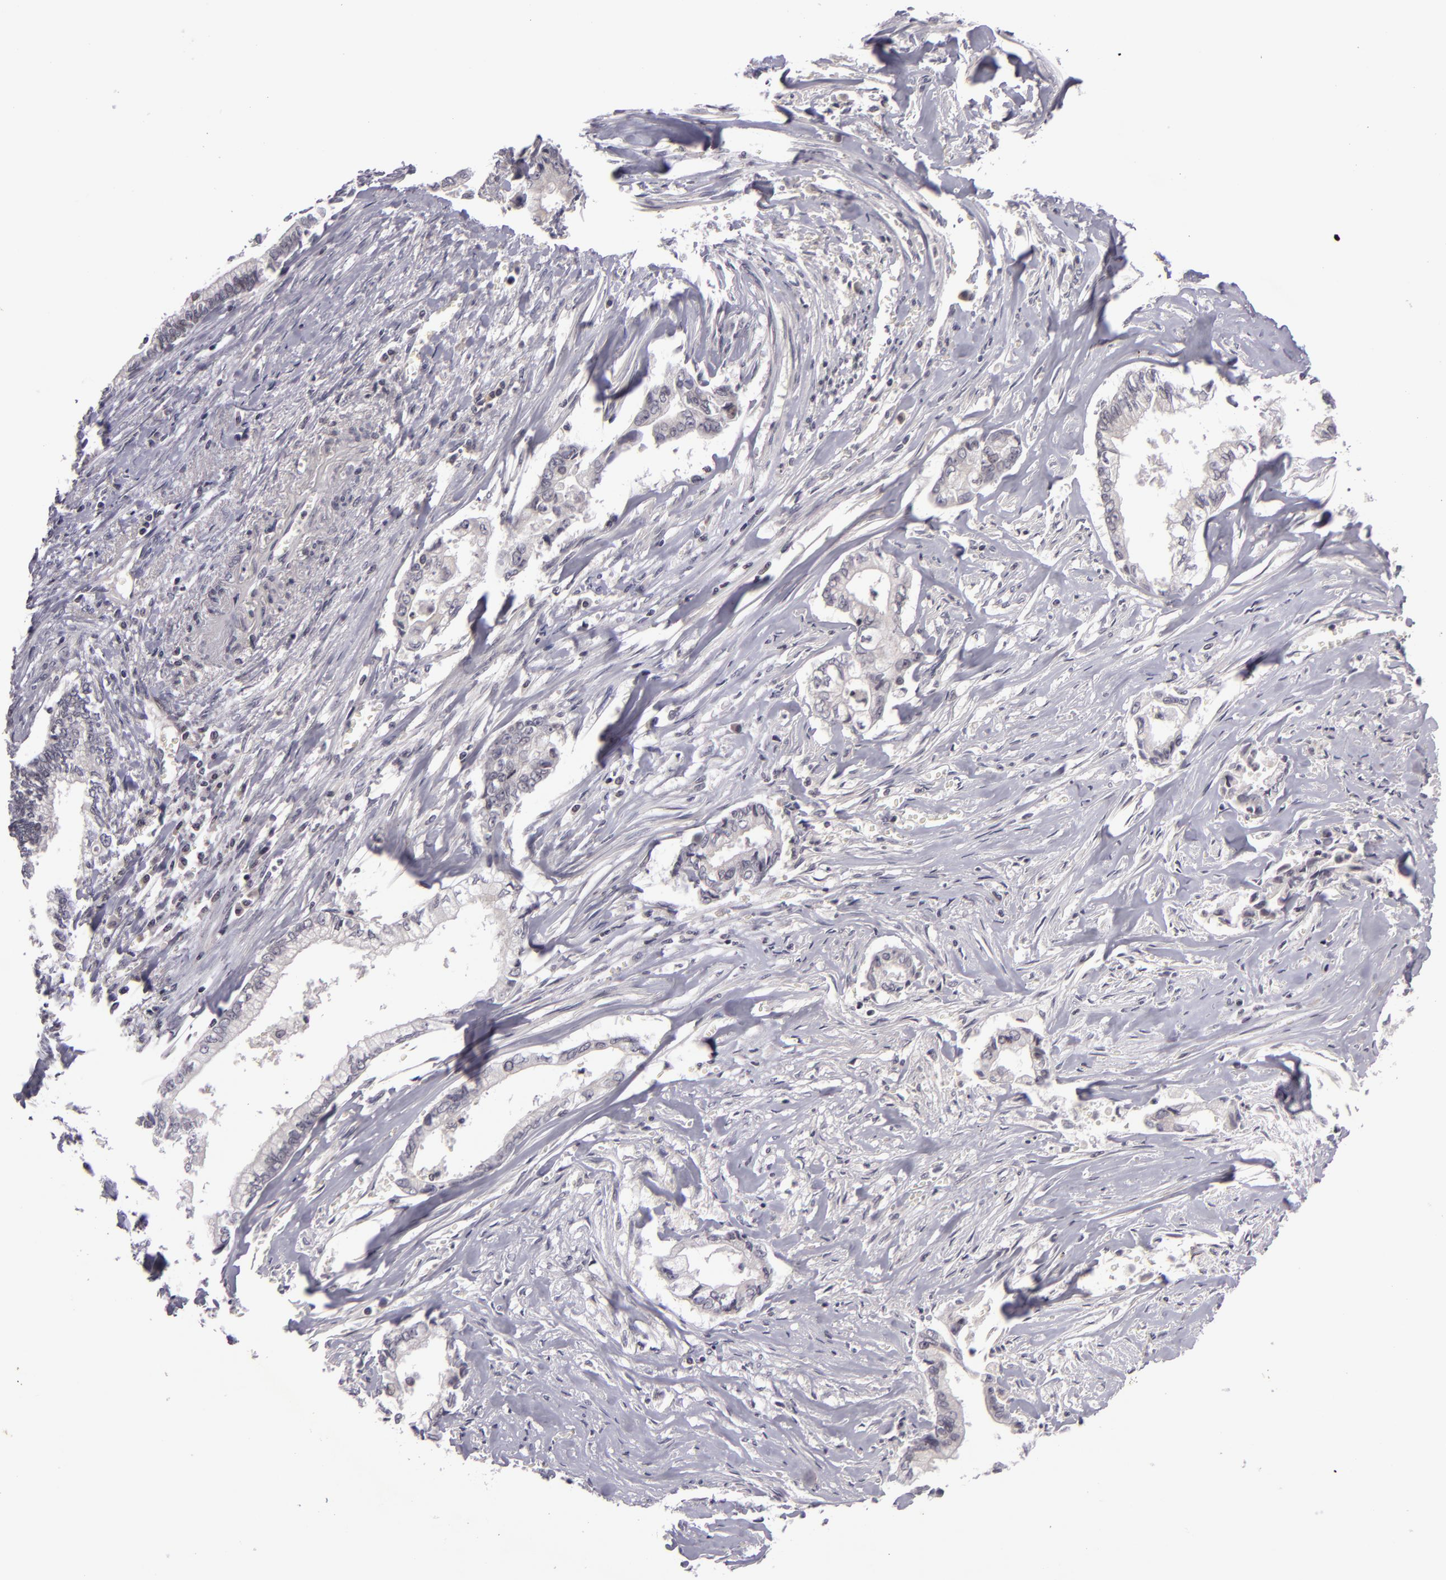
{"staining": {"intensity": "negative", "quantity": "none", "location": "none"}, "tissue": "liver cancer", "cell_type": "Tumor cells", "image_type": "cancer", "snomed": [{"axis": "morphology", "description": "Cholangiocarcinoma"}, {"axis": "topography", "description": "Liver"}], "caption": "Tumor cells show no significant expression in liver cancer.", "gene": "CASP8", "patient": {"sex": "male", "age": 57}}